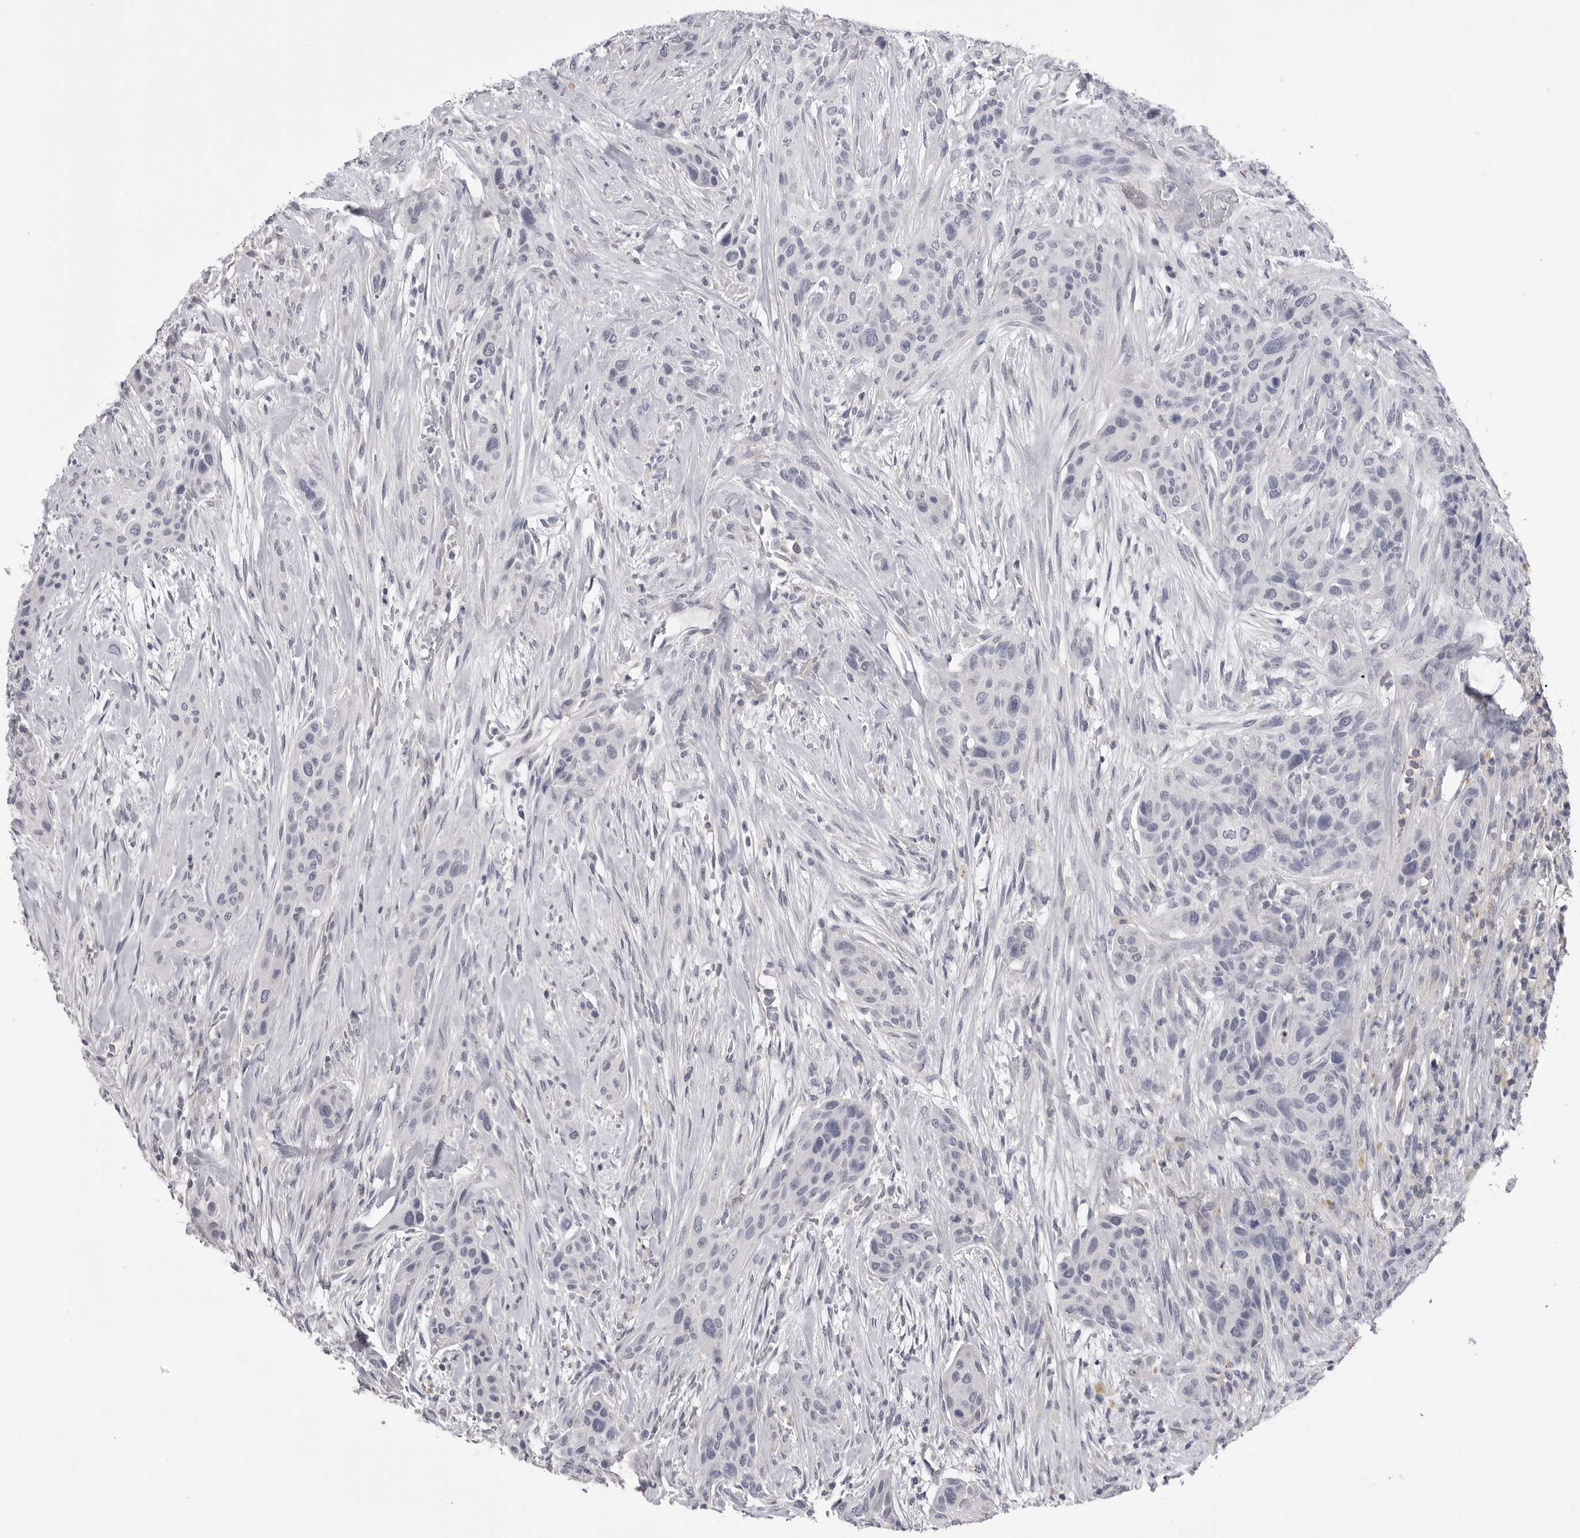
{"staining": {"intensity": "negative", "quantity": "none", "location": "none"}, "tissue": "urothelial cancer", "cell_type": "Tumor cells", "image_type": "cancer", "snomed": [{"axis": "morphology", "description": "Urothelial carcinoma, High grade"}, {"axis": "topography", "description": "Urinary bladder"}], "caption": "This is an immunohistochemistry (IHC) image of urothelial cancer. There is no staining in tumor cells.", "gene": "DLGAP3", "patient": {"sex": "male", "age": 35}}